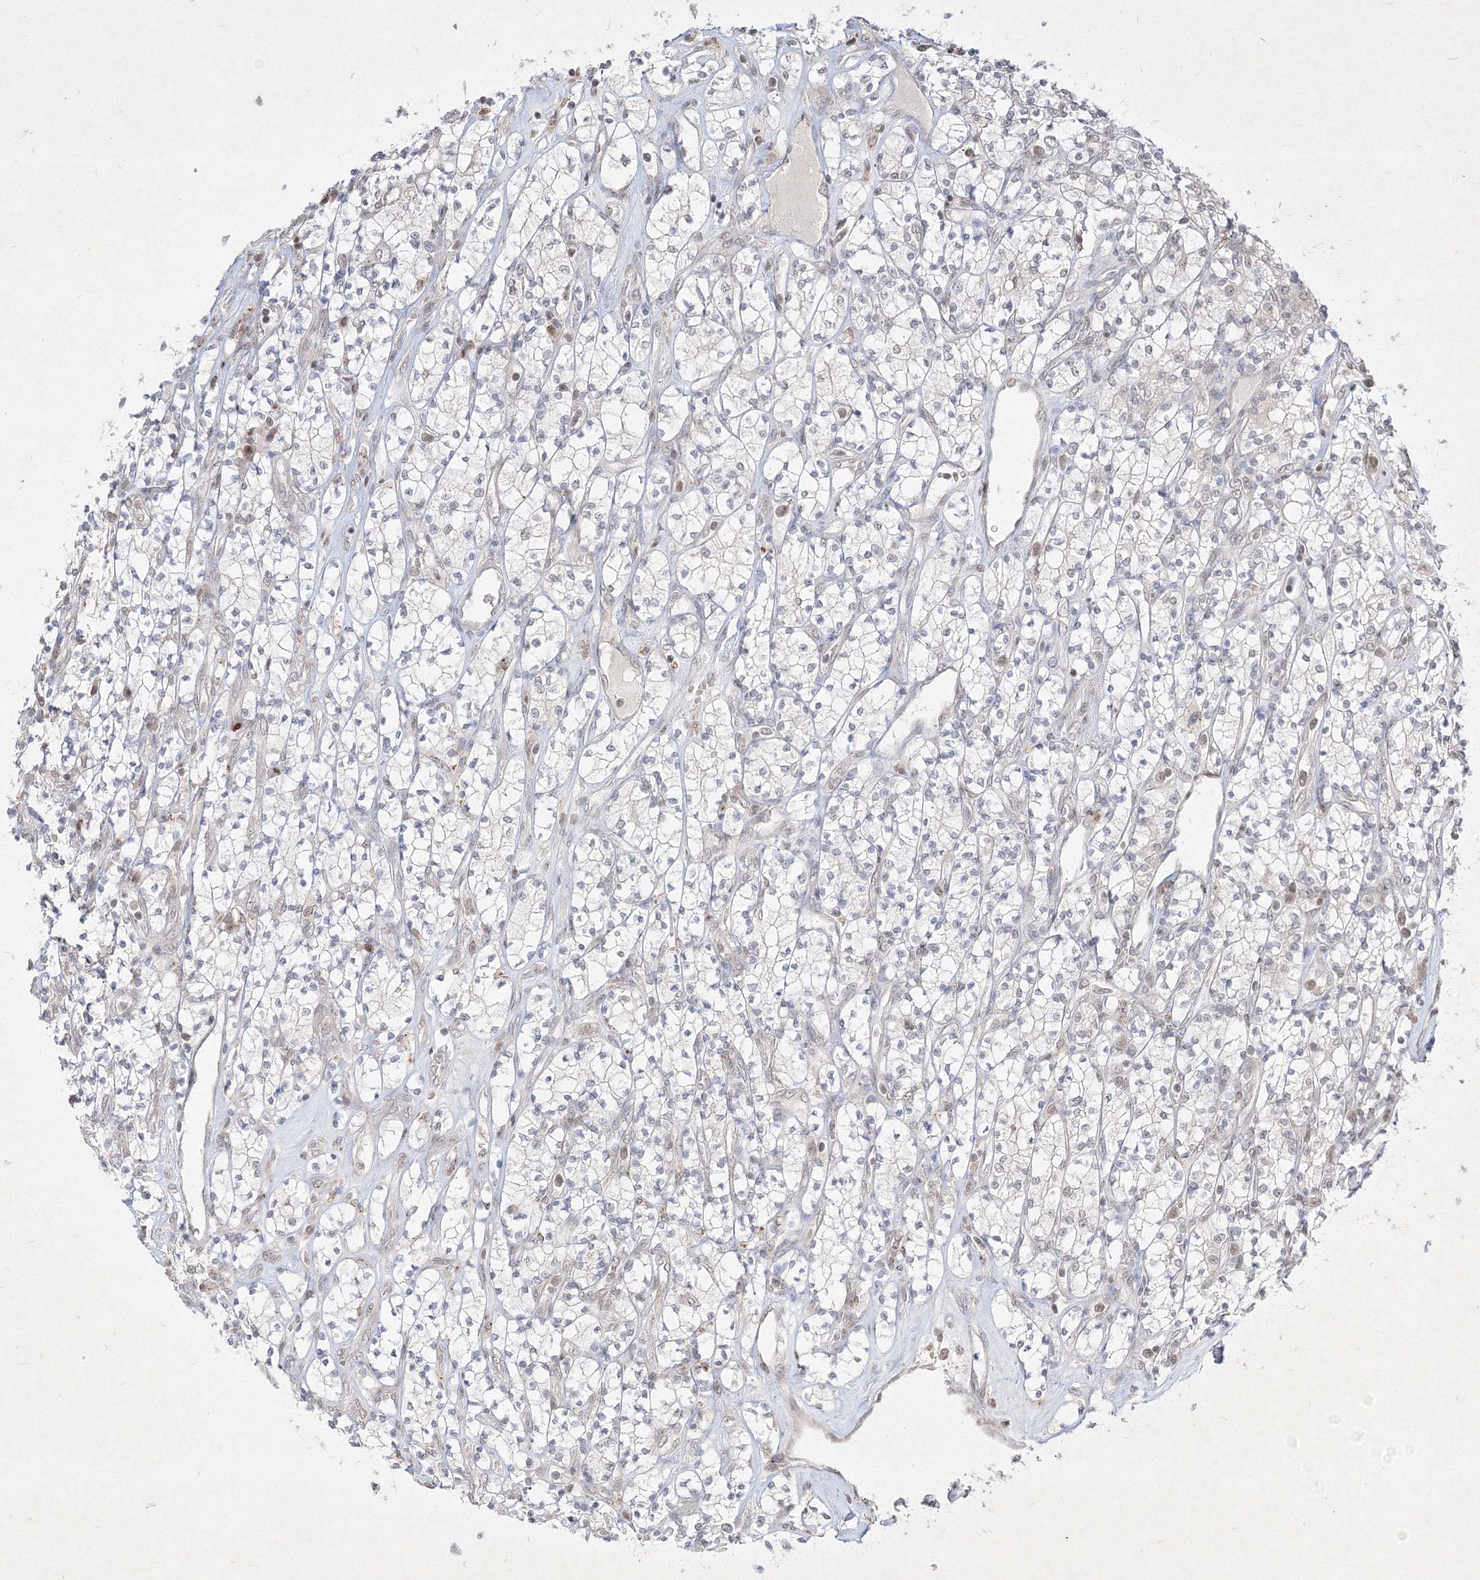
{"staining": {"intensity": "negative", "quantity": "none", "location": "none"}, "tissue": "renal cancer", "cell_type": "Tumor cells", "image_type": "cancer", "snomed": [{"axis": "morphology", "description": "Adenocarcinoma, NOS"}, {"axis": "topography", "description": "Kidney"}], "caption": "DAB (3,3'-diaminobenzidine) immunohistochemical staining of human adenocarcinoma (renal) shows no significant staining in tumor cells.", "gene": "TAB1", "patient": {"sex": "male", "age": 77}}